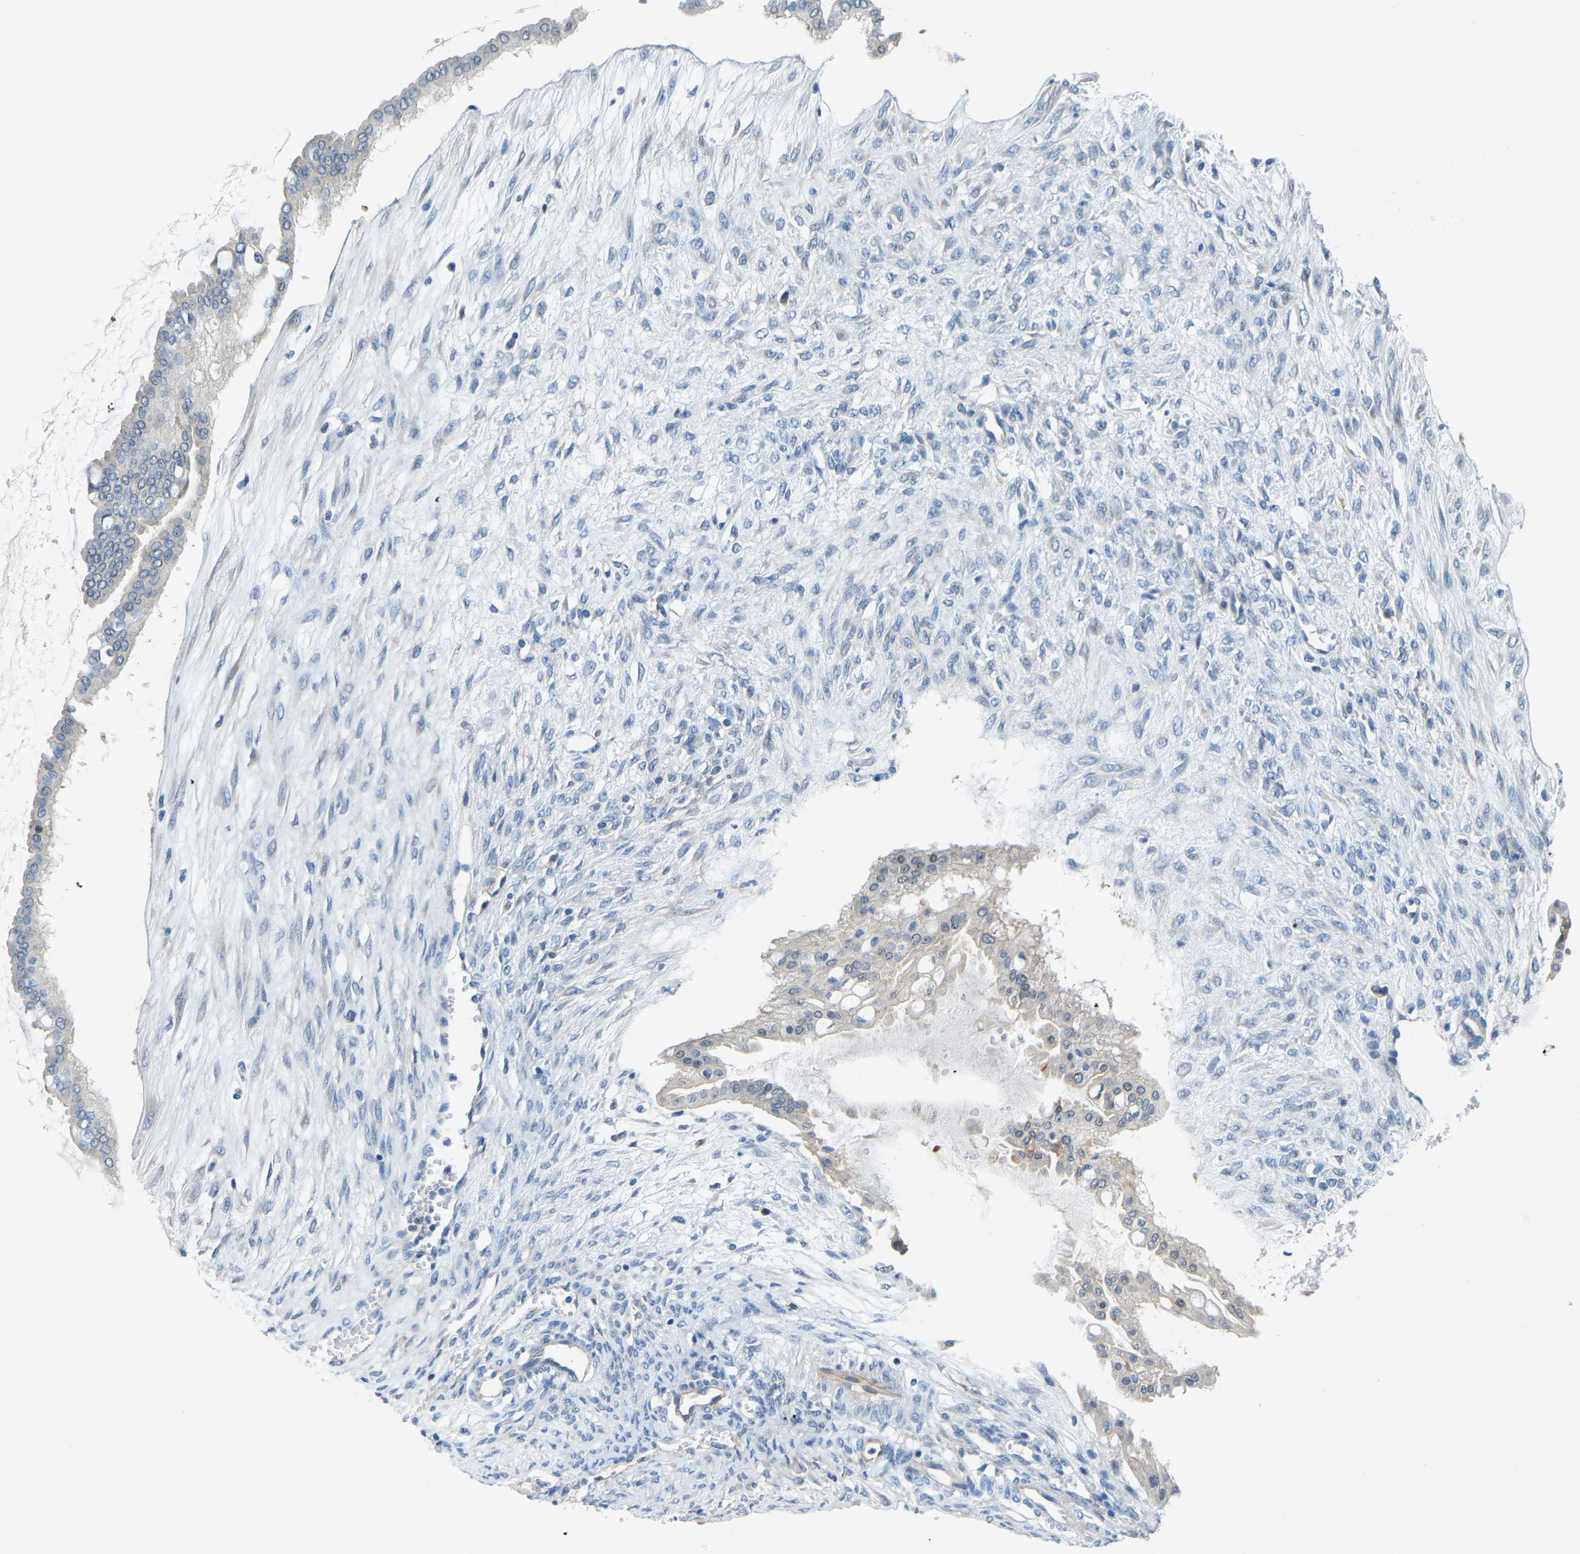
{"staining": {"intensity": "weak", "quantity": "<25%", "location": "cytoplasmic/membranous"}, "tissue": "ovarian cancer", "cell_type": "Tumor cells", "image_type": "cancer", "snomed": [{"axis": "morphology", "description": "Cystadenocarcinoma, mucinous, NOS"}, {"axis": "topography", "description": "Ovary"}], "caption": "Tumor cells show no significant protein positivity in ovarian cancer (mucinous cystadenocarcinoma).", "gene": "NME8", "patient": {"sex": "female", "age": 73}}